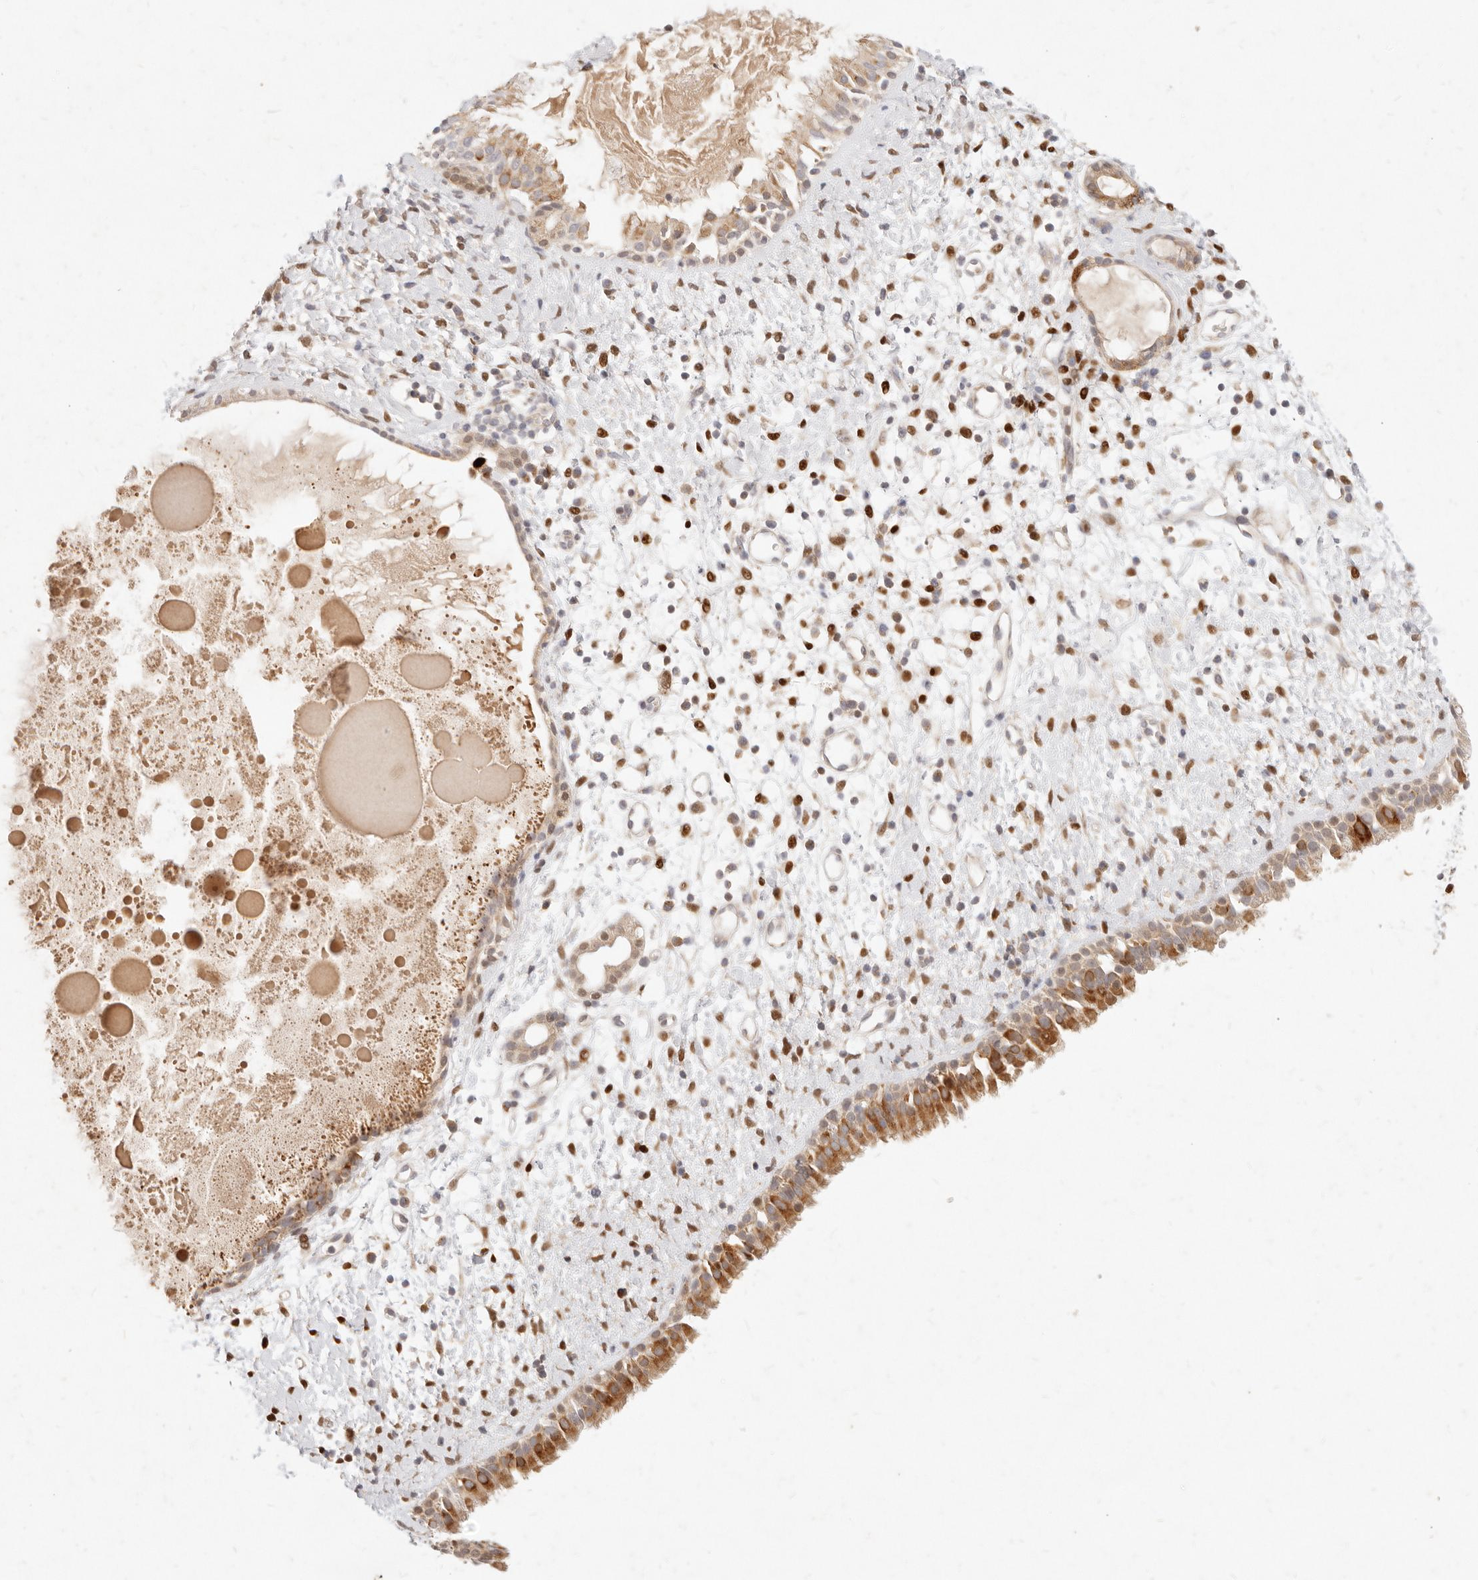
{"staining": {"intensity": "moderate", "quantity": ">75%", "location": "cytoplasmic/membranous"}, "tissue": "nasopharynx", "cell_type": "Respiratory epithelial cells", "image_type": "normal", "snomed": [{"axis": "morphology", "description": "Normal tissue, NOS"}, {"axis": "topography", "description": "Nasopharynx"}], "caption": "Immunohistochemistry image of unremarkable nasopharynx stained for a protein (brown), which exhibits medium levels of moderate cytoplasmic/membranous staining in approximately >75% of respiratory epithelial cells.", "gene": "ASCL3", "patient": {"sex": "male", "age": 22}}